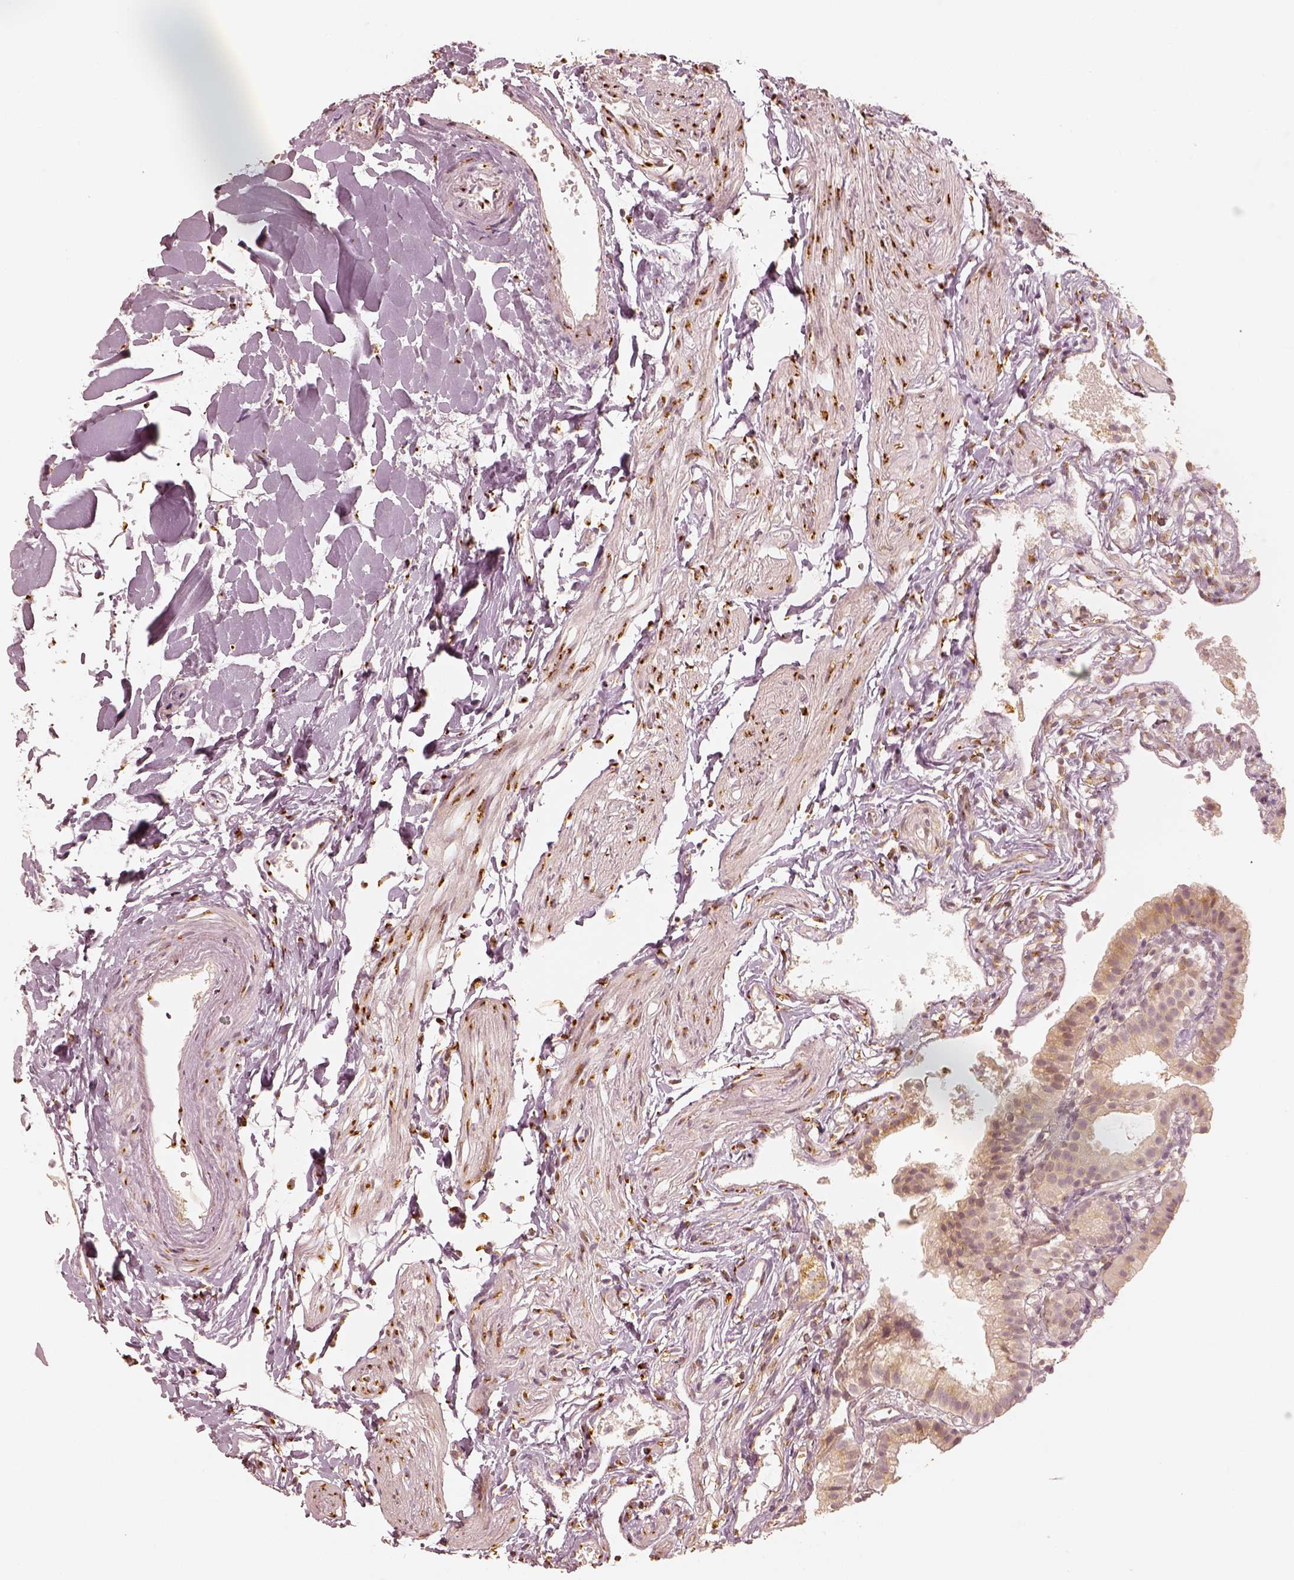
{"staining": {"intensity": "moderate", "quantity": ">75%", "location": "cytoplasmic/membranous"}, "tissue": "gallbladder", "cell_type": "Glandular cells", "image_type": "normal", "snomed": [{"axis": "morphology", "description": "Normal tissue, NOS"}, {"axis": "topography", "description": "Gallbladder"}], "caption": "Gallbladder stained with immunohistochemistry displays moderate cytoplasmic/membranous staining in approximately >75% of glandular cells.", "gene": "GORASP2", "patient": {"sex": "female", "age": 47}}